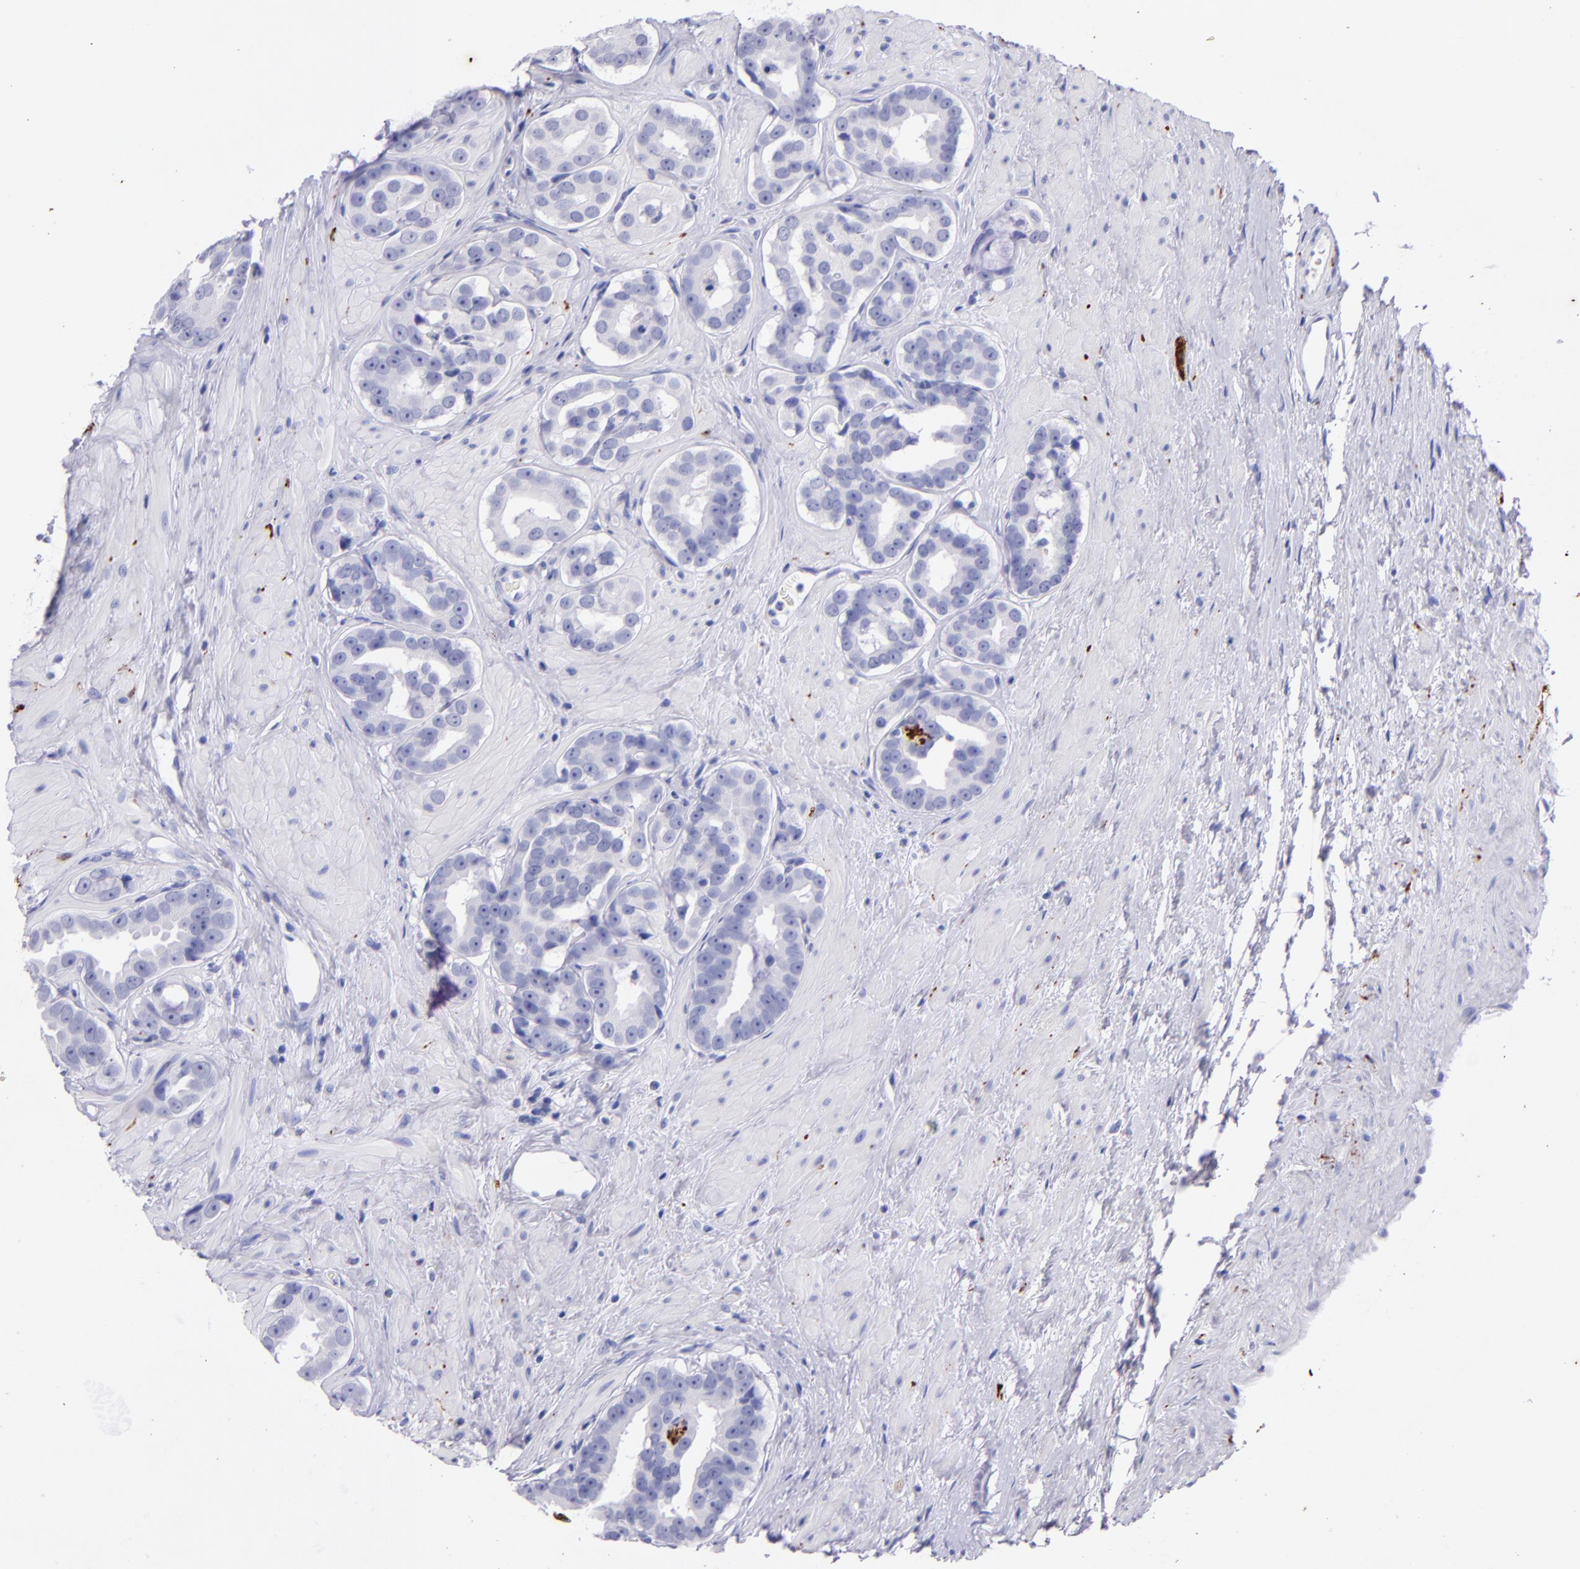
{"staining": {"intensity": "negative", "quantity": "none", "location": "none"}, "tissue": "prostate cancer", "cell_type": "Tumor cells", "image_type": "cancer", "snomed": [{"axis": "morphology", "description": "Adenocarcinoma, Low grade"}, {"axis": "topography", "description": "Prostate"}], "caption": "Immunohistochemistry (IHC) of human prostate cancer reveals no positivity in tumor cells.", "gene": "UCHL1", "patient": {"sex": "male", "age": 59}}